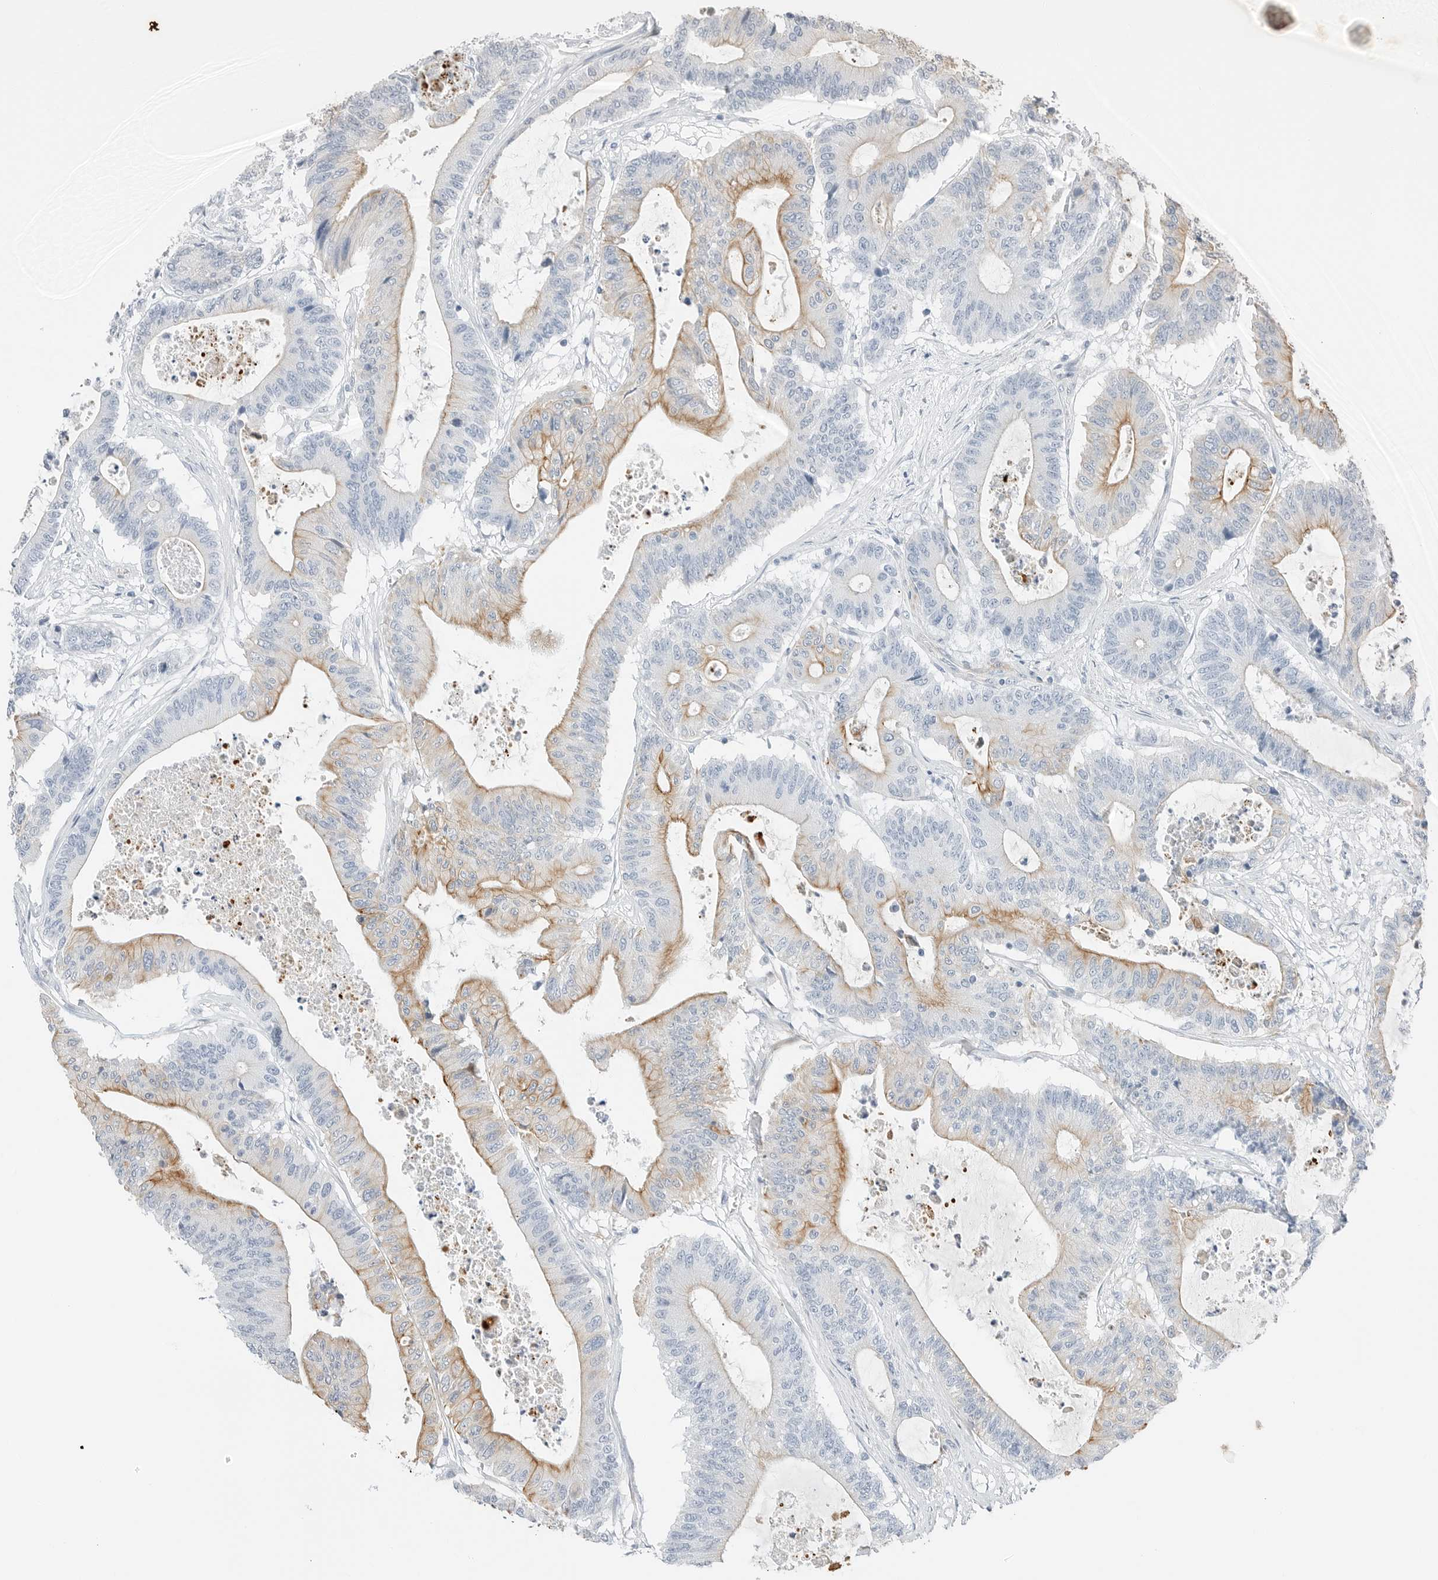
{"staining": {"intensity": "moderate", "quantity": "25%-75%", "location": "cytoplasmic/membranous"}, "tissue": "colorectal cancer", "cell_type": "Tumor cells", "image_type": "cancer", "snomed": [{"axis": "morphology", "description": "Adenocarcinoma, NOS"}, {"axis": "topography", "description": "Colon"}], "caption": "A brown stain shows moderate cytoplasmic/membranous staining of a protein in human colorectal cancer tumor cells.", "gene": "IQCC", "patient": {"sex": "female", "age": 84}}